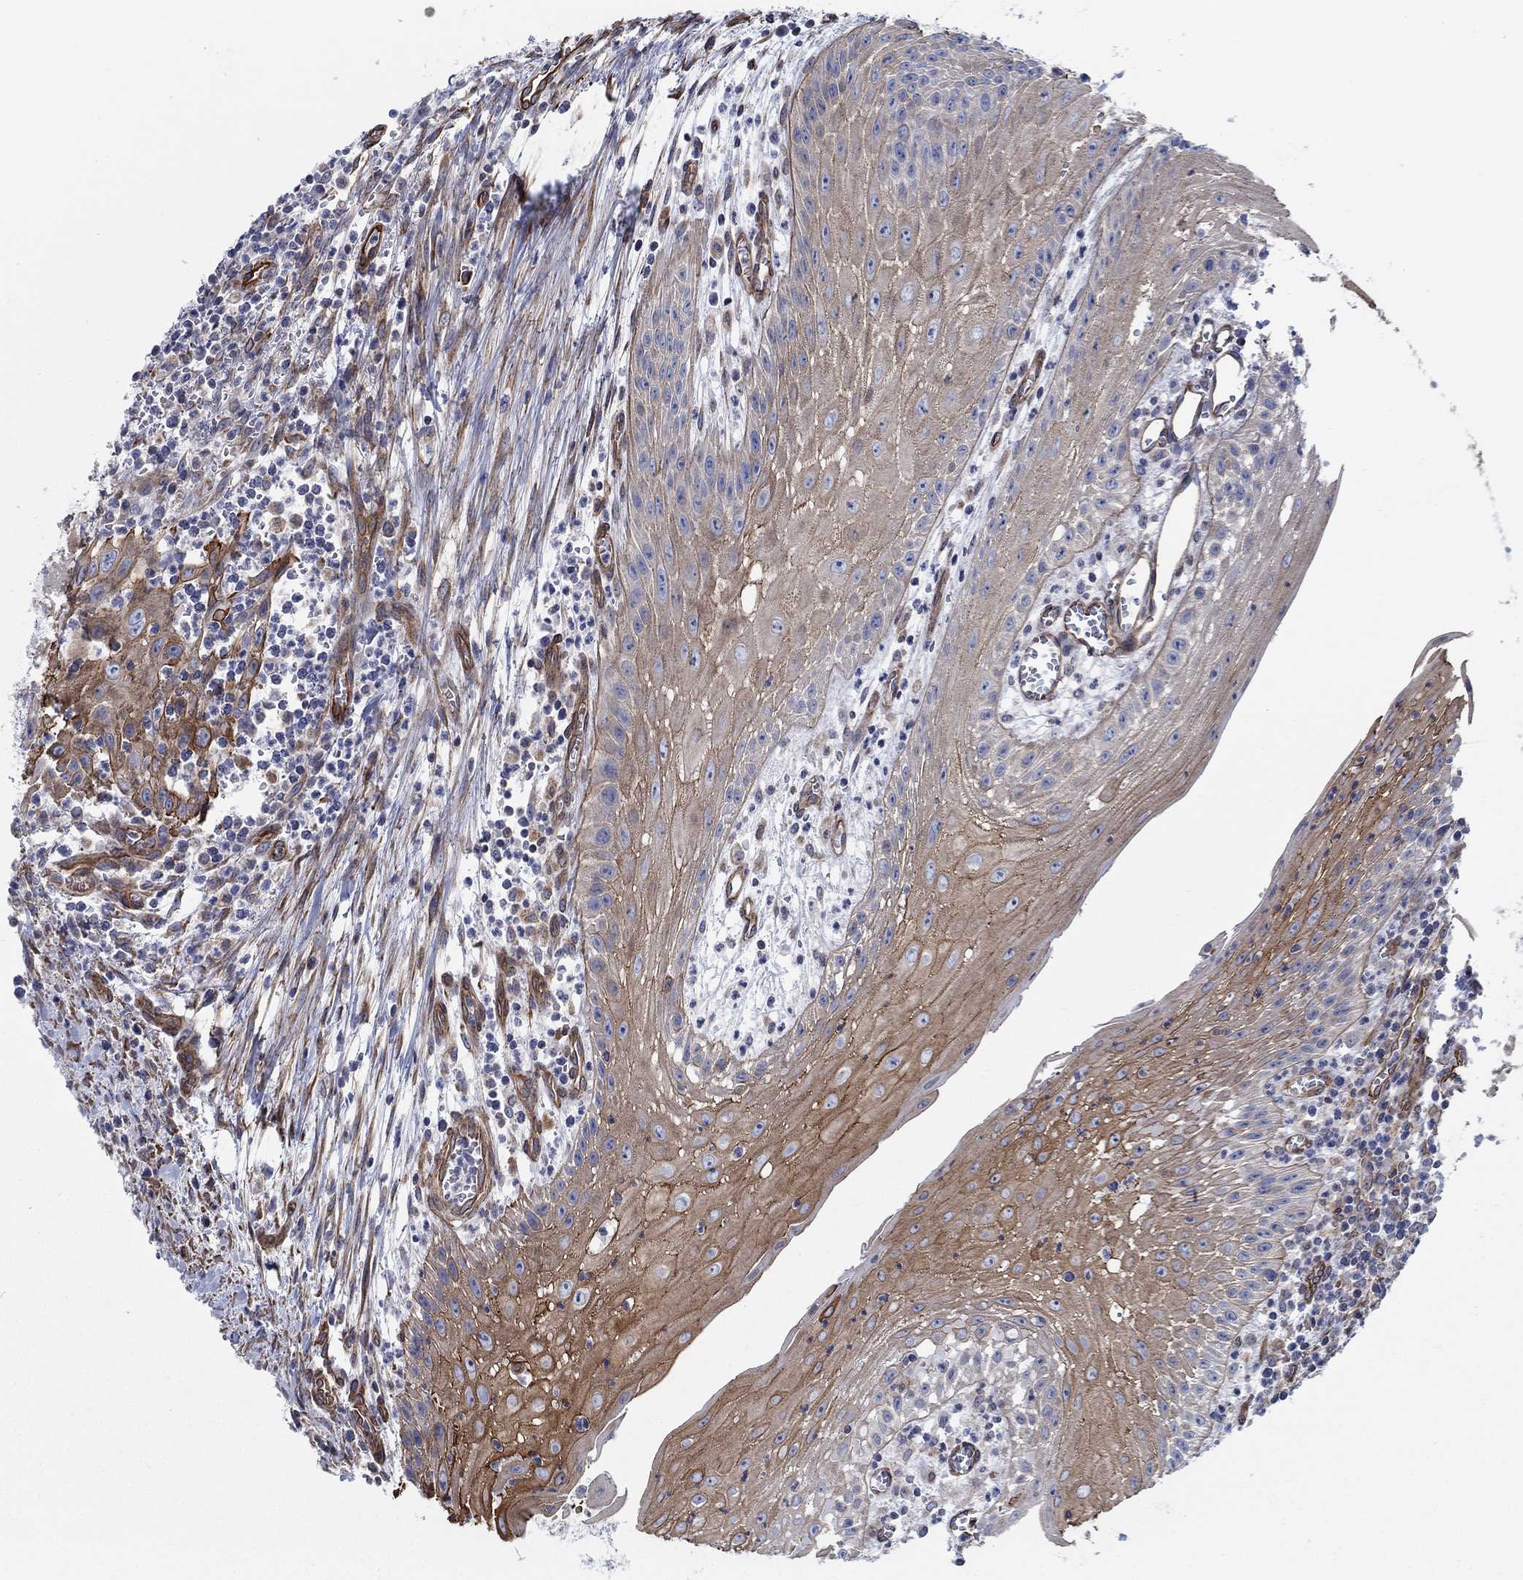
{"staining": {"intensity": "moderate", "quantity": ">75%", "location": "cytoplasmic/membranous"}, "tissue": "head and neck cancer", "cell_type": "Tumor cells", "image_type": "cancer", "snomed": [{"axis": "morphology", "description": "Squamous cell carcinoma, NOS"}, {"axis": "topography", "description": "Oral tissue"}, {"axis": "topography", "description": "Head-Neck"}], "caption": "The micrograph demonstrates staining of head and neck cancer, revealing moderate cytoplasmic/membranous protein staining (brown color) within tumor cells.", "gene": "FMN1", "patient": {"sex": "male", "age": 58}}